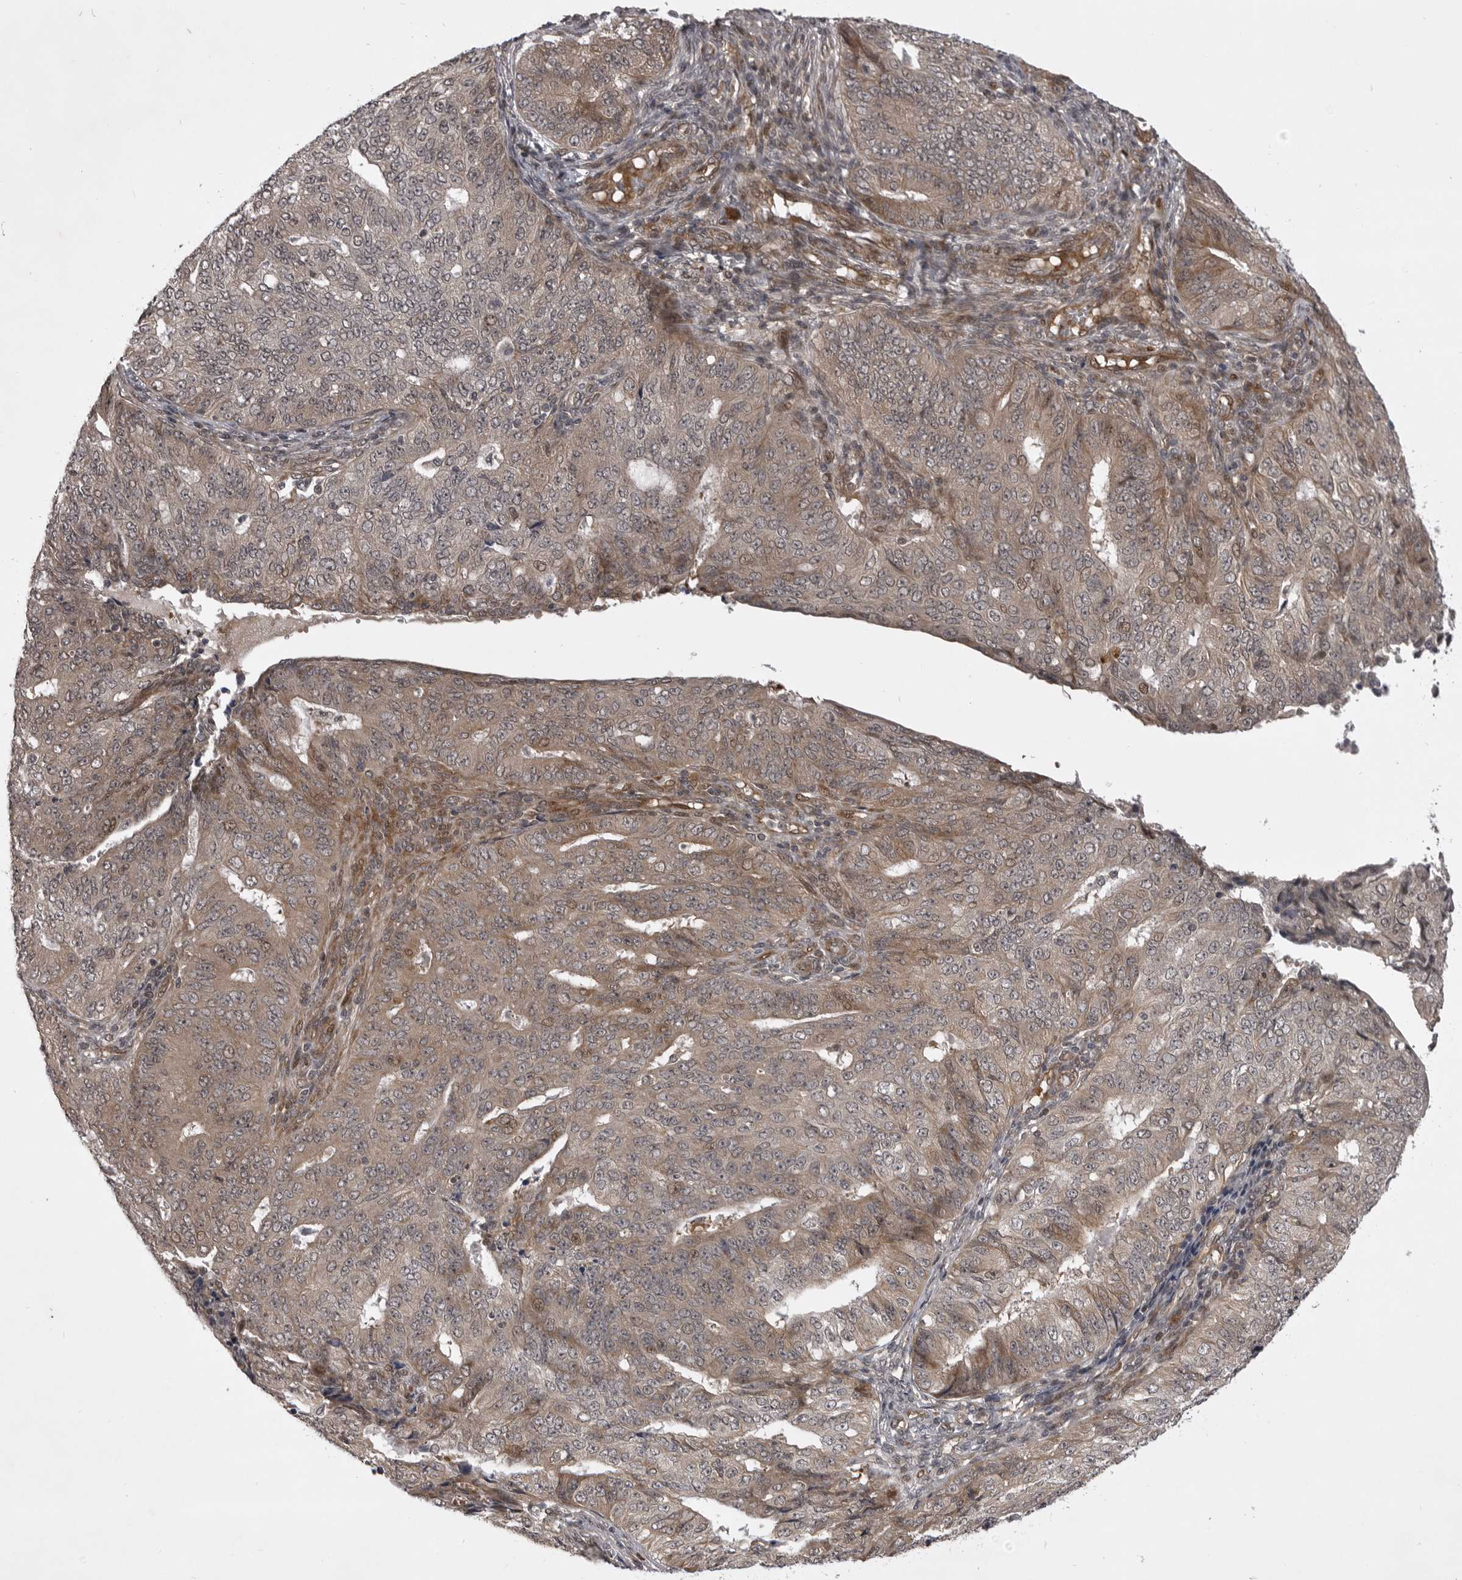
{"staining": {"intensity": "moderate", "quantity": ">75%", "location": "cytoplasmic/membranous"}, "tissue": "endometrial cancer", "cell_type": "Tumor cells", "image_type": "cancer", "snomed": [{"axis": "morphology", "description": "Adenocarcinoma, NOS"}, {"axis": "topography", "description": "Endometrium"}], "caption": "Protein expression analysis of endometrial cancer shows moderate cytoplasmic/membranous staining in approximately >75% of tumor cells. (DAB (3,3'-diaminobenzidine) IHC, brown staining for protein, blue staining for nuclei).", "gene": "SNX16", "patient": {"sex": "female", "age": 32}}